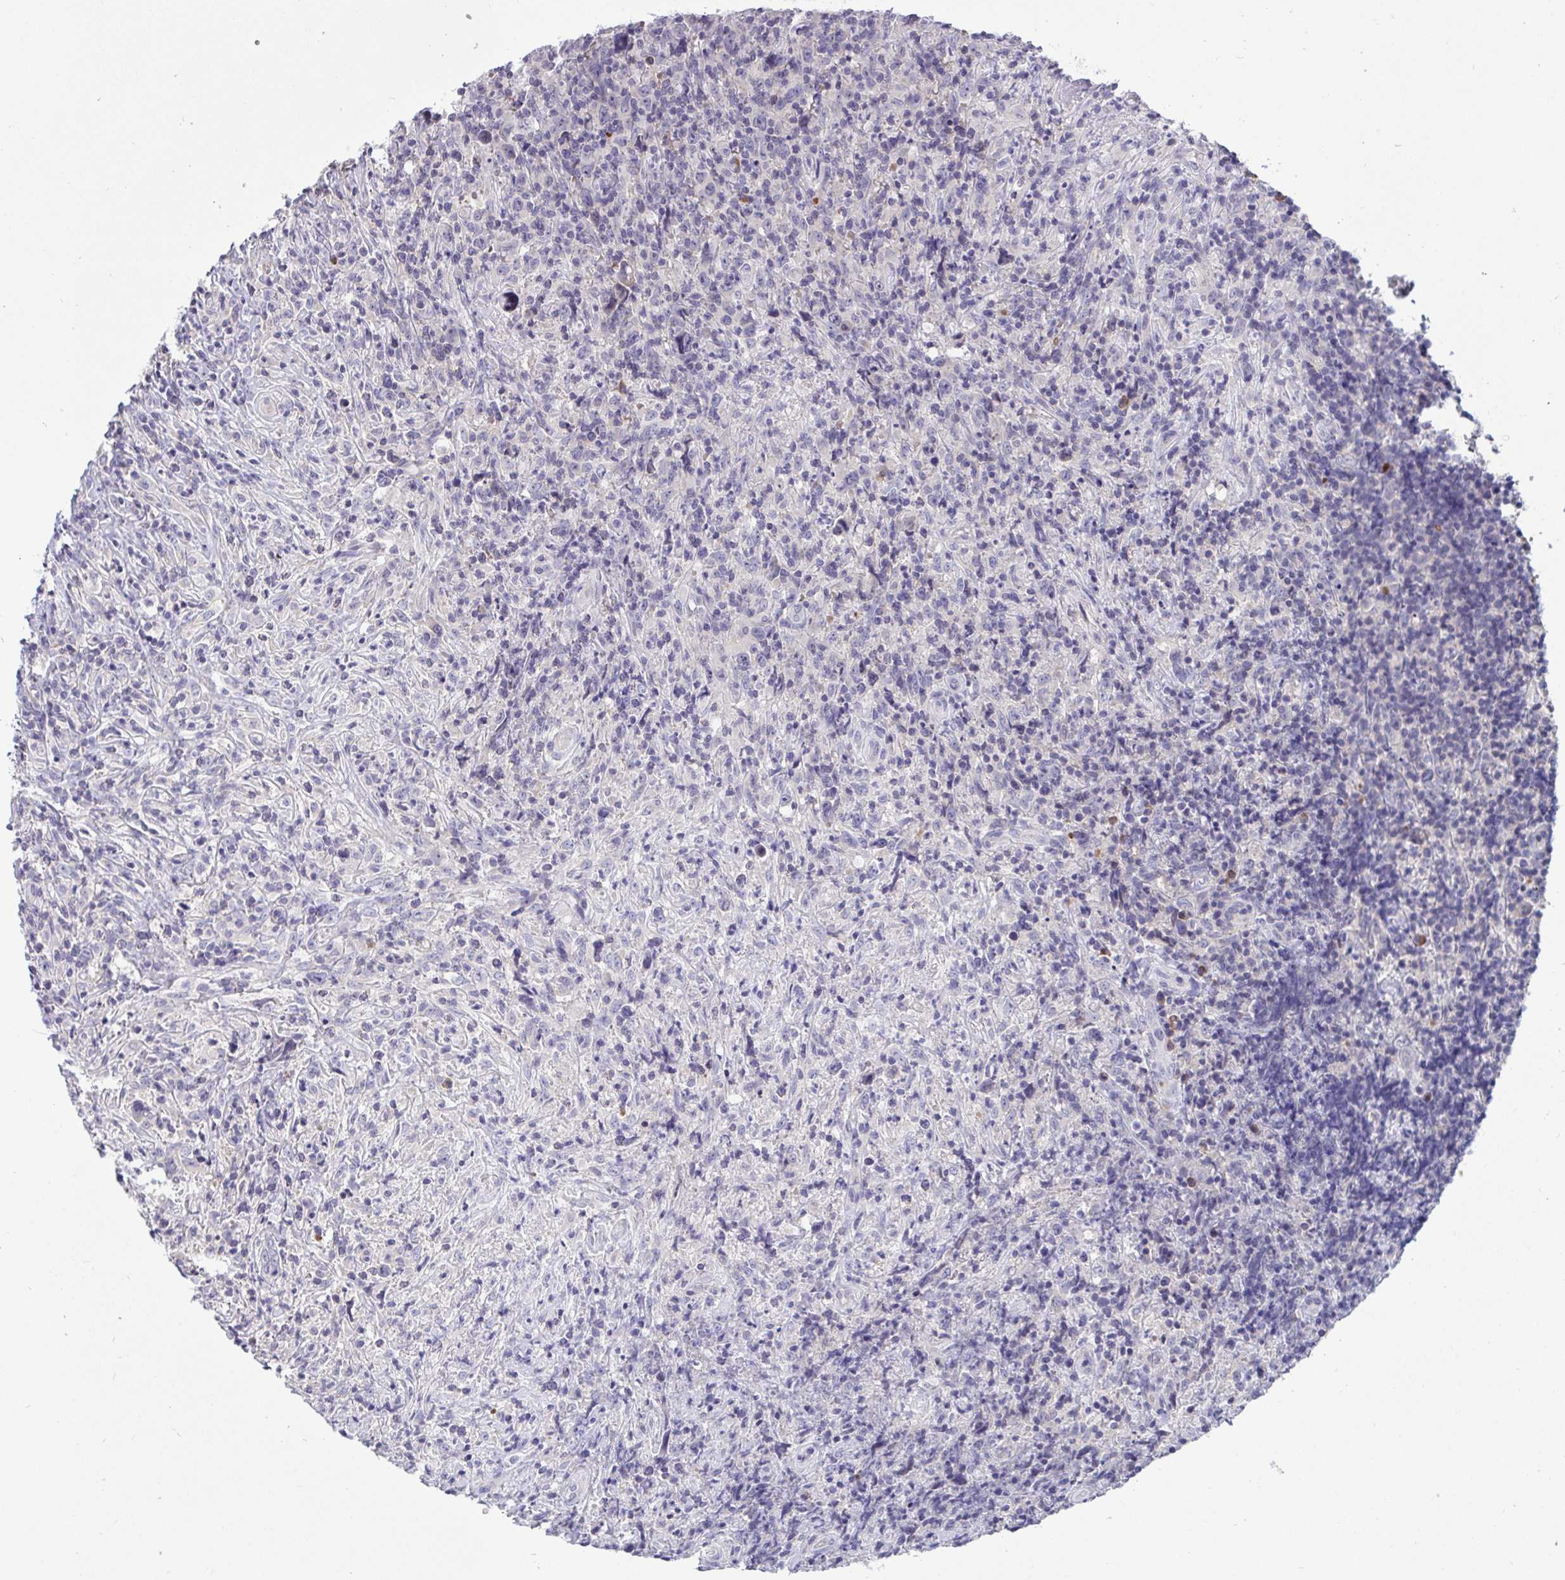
{"staining": {"intensity": "negative", "quantity": "none", "location": "none"}, "tissue": "lymphoma", "cell_type": "Tumor cells", "image_type": "cancer", "snomed": [{"axis": "morphology", "description": "Hodgkin's disease, NOS"}, {"axis": "topography", "description": "Lymph node"}], "caption": "Tumor cells show no significant protein positivity in Hodgkin's disease.", "gene": "TMEM41A", "patient": {"sex": "female", "age": 18}}